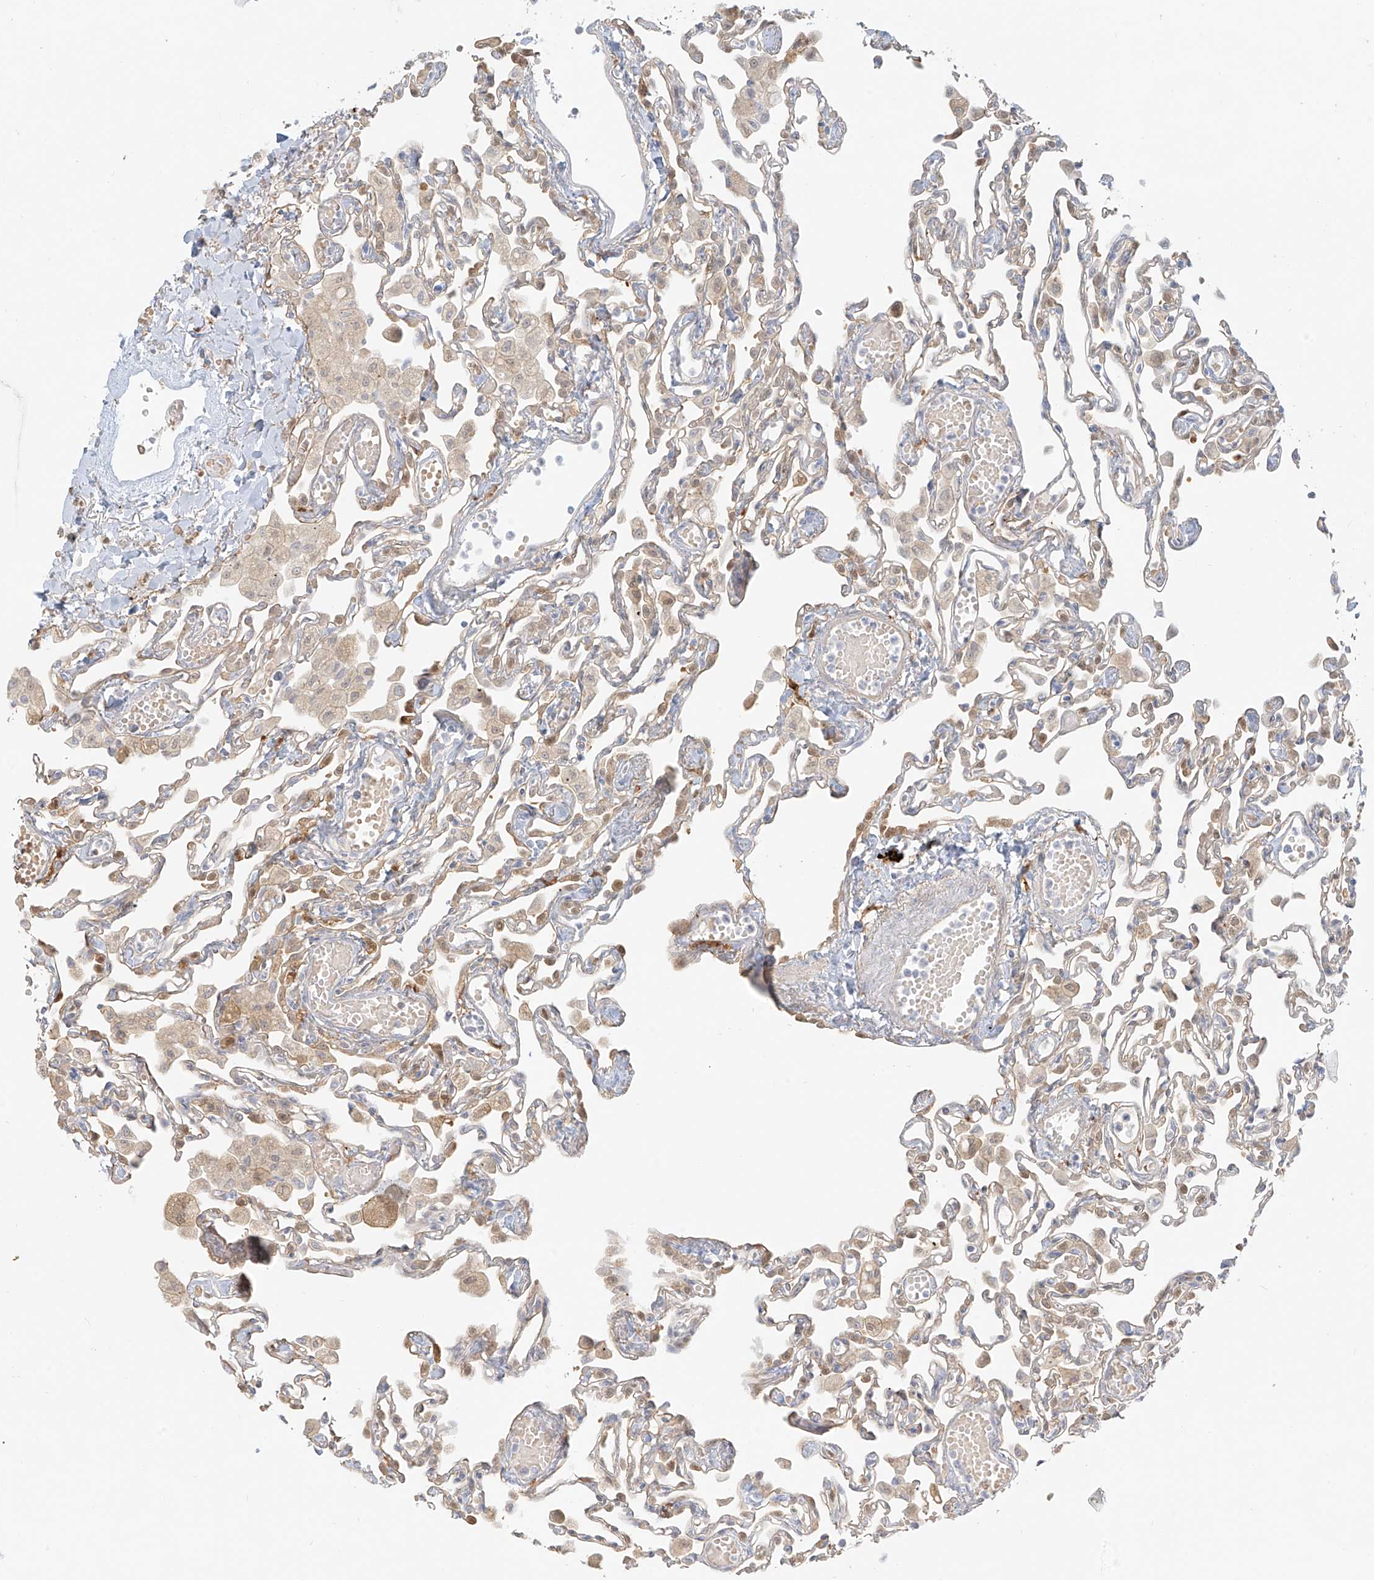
{"staining": {"intensity": "weak", "quantity": "<25%", "location": "cytoplasmic/membranous"}, "tissue": "lung", "cell_type": "Alveolar cells", "image_type": "normal", "snomed": [{"axis": "morphology", "description": "Normal tissue, NOS"}, {"axis": "topography", "description": "Bronchus"}, {"axis": "topography", "description": "Lung"}], "caption": "The image reveals no staining of alveolar cells in normal lung. (DAB IHC, high magnification).", "gene": "UPK1B", "patient": {"sex": "female", "age": 49}}